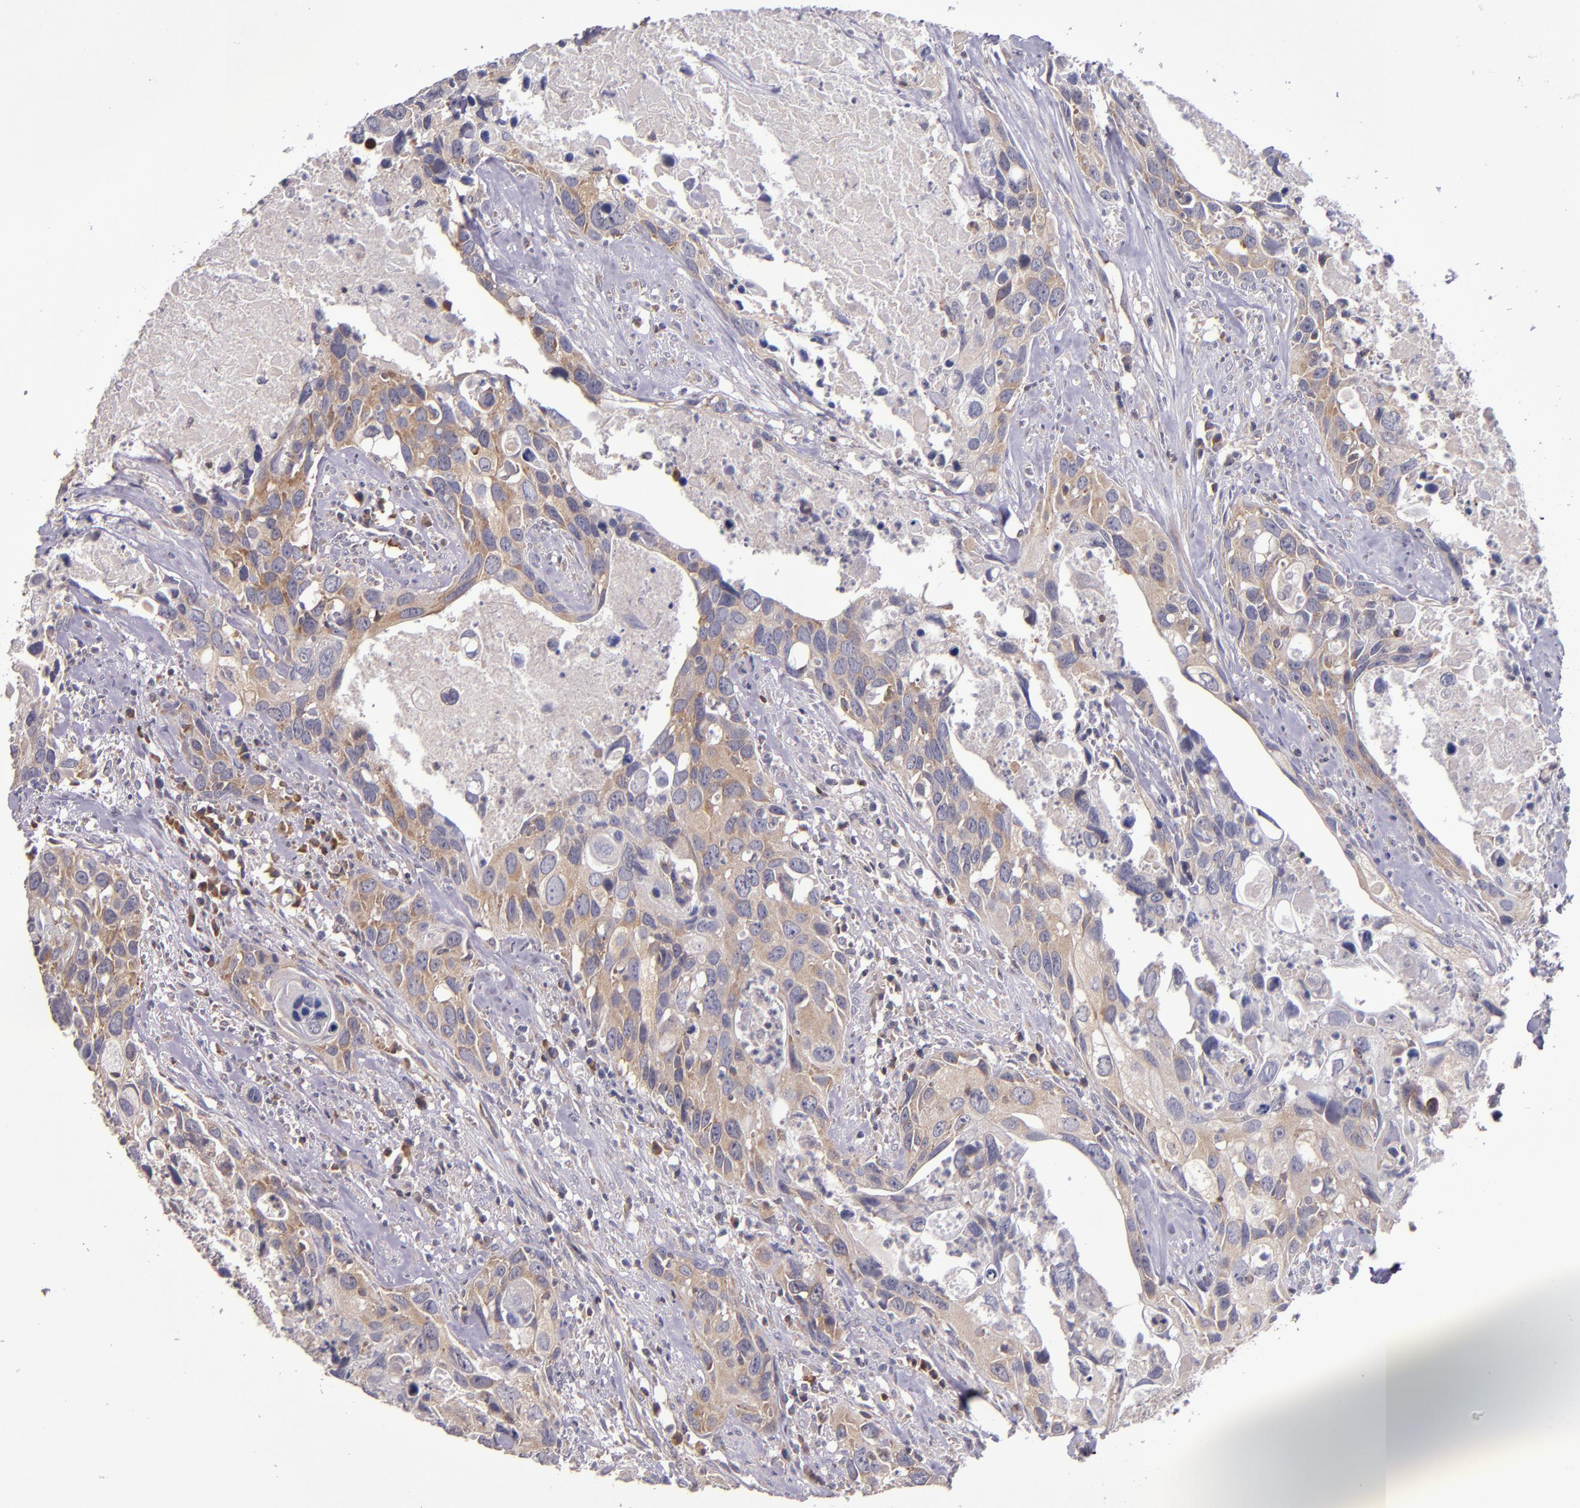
{"staining": {"intensity": "moderate", "quantity": ">75%", "location": "cytoplasmic/membranous"}, "tissue": "urothelial cancer", "cell_type": "Tumor cells", "image_type": "cancer", "snomed": [{"axis": "morphology", "description": "Urothelial carcinoma, High grade"}, {"axis": "topography", "description": "Urinary bladder"}], "caption": "Immunohistochemistry (IHC) of urothelial cancer reveals medium levels of moderate cytoplasmic/membranous staining in approximately >75% of tumor cells. The staining is performed using DAB brown chromogen to label protein expression. The nuclei are counter-stained blue using hematoxylin.", "gene": "EIF4ENIF1", "patient": {"sex": "male", "age": 71}}